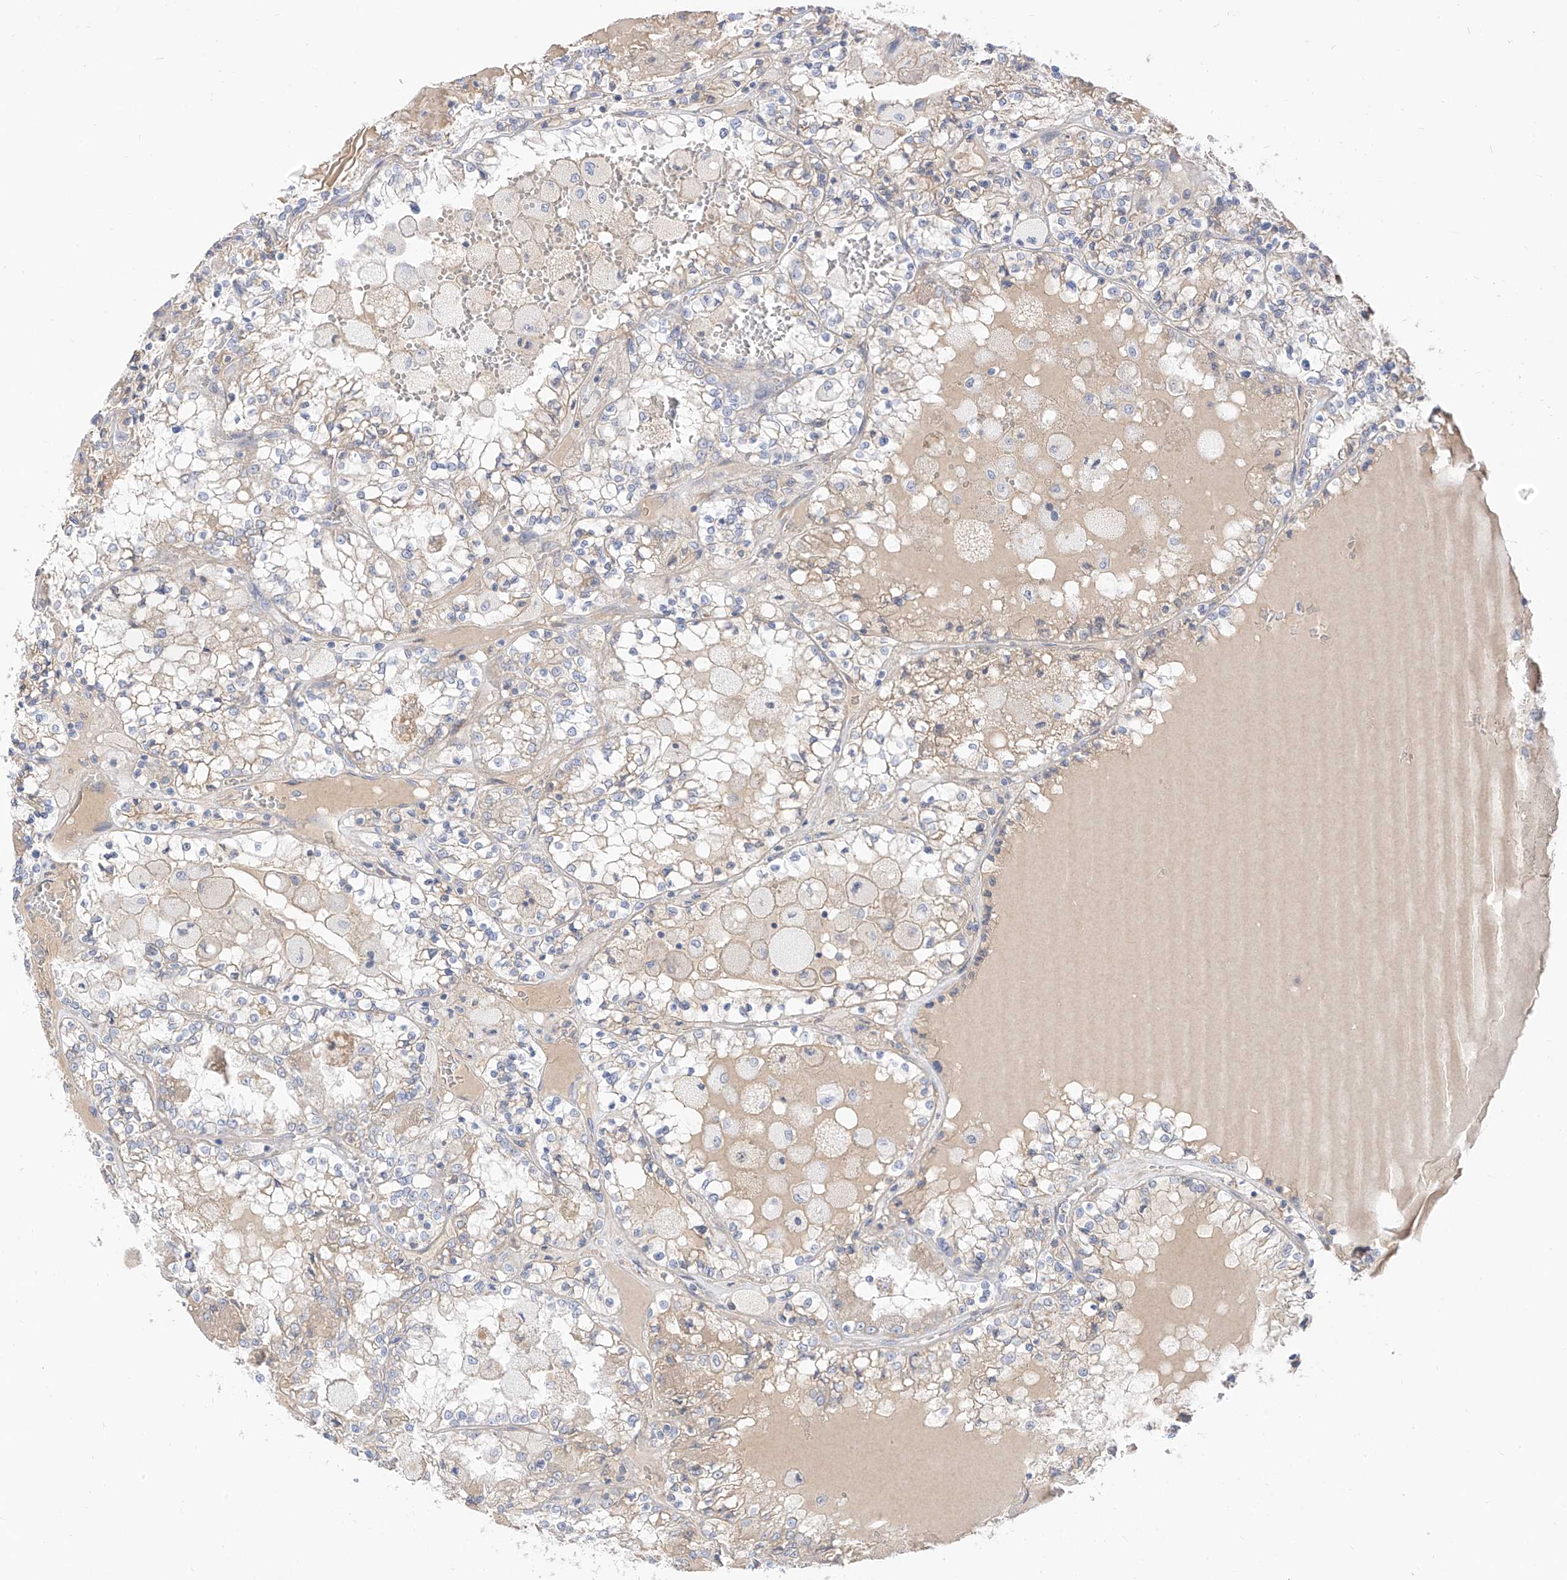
{"staining": {"intensity": "negative", "quantity": "none", "location": "none"}, "tissue": "renal cancer", "cell_type": "Tumor cells", "image_type": "cancer", "snomed": [{"axis": "morphology", "description": "Adenocarcinoma, NOS"}, {"axis": "topography", "description": "Kidney"}], "caption": "IHC of human renal adenocarcinoma shows no staining in tumor cells.", "gene": "RASA2", "patient": {"sex": "female", "age": 56}}